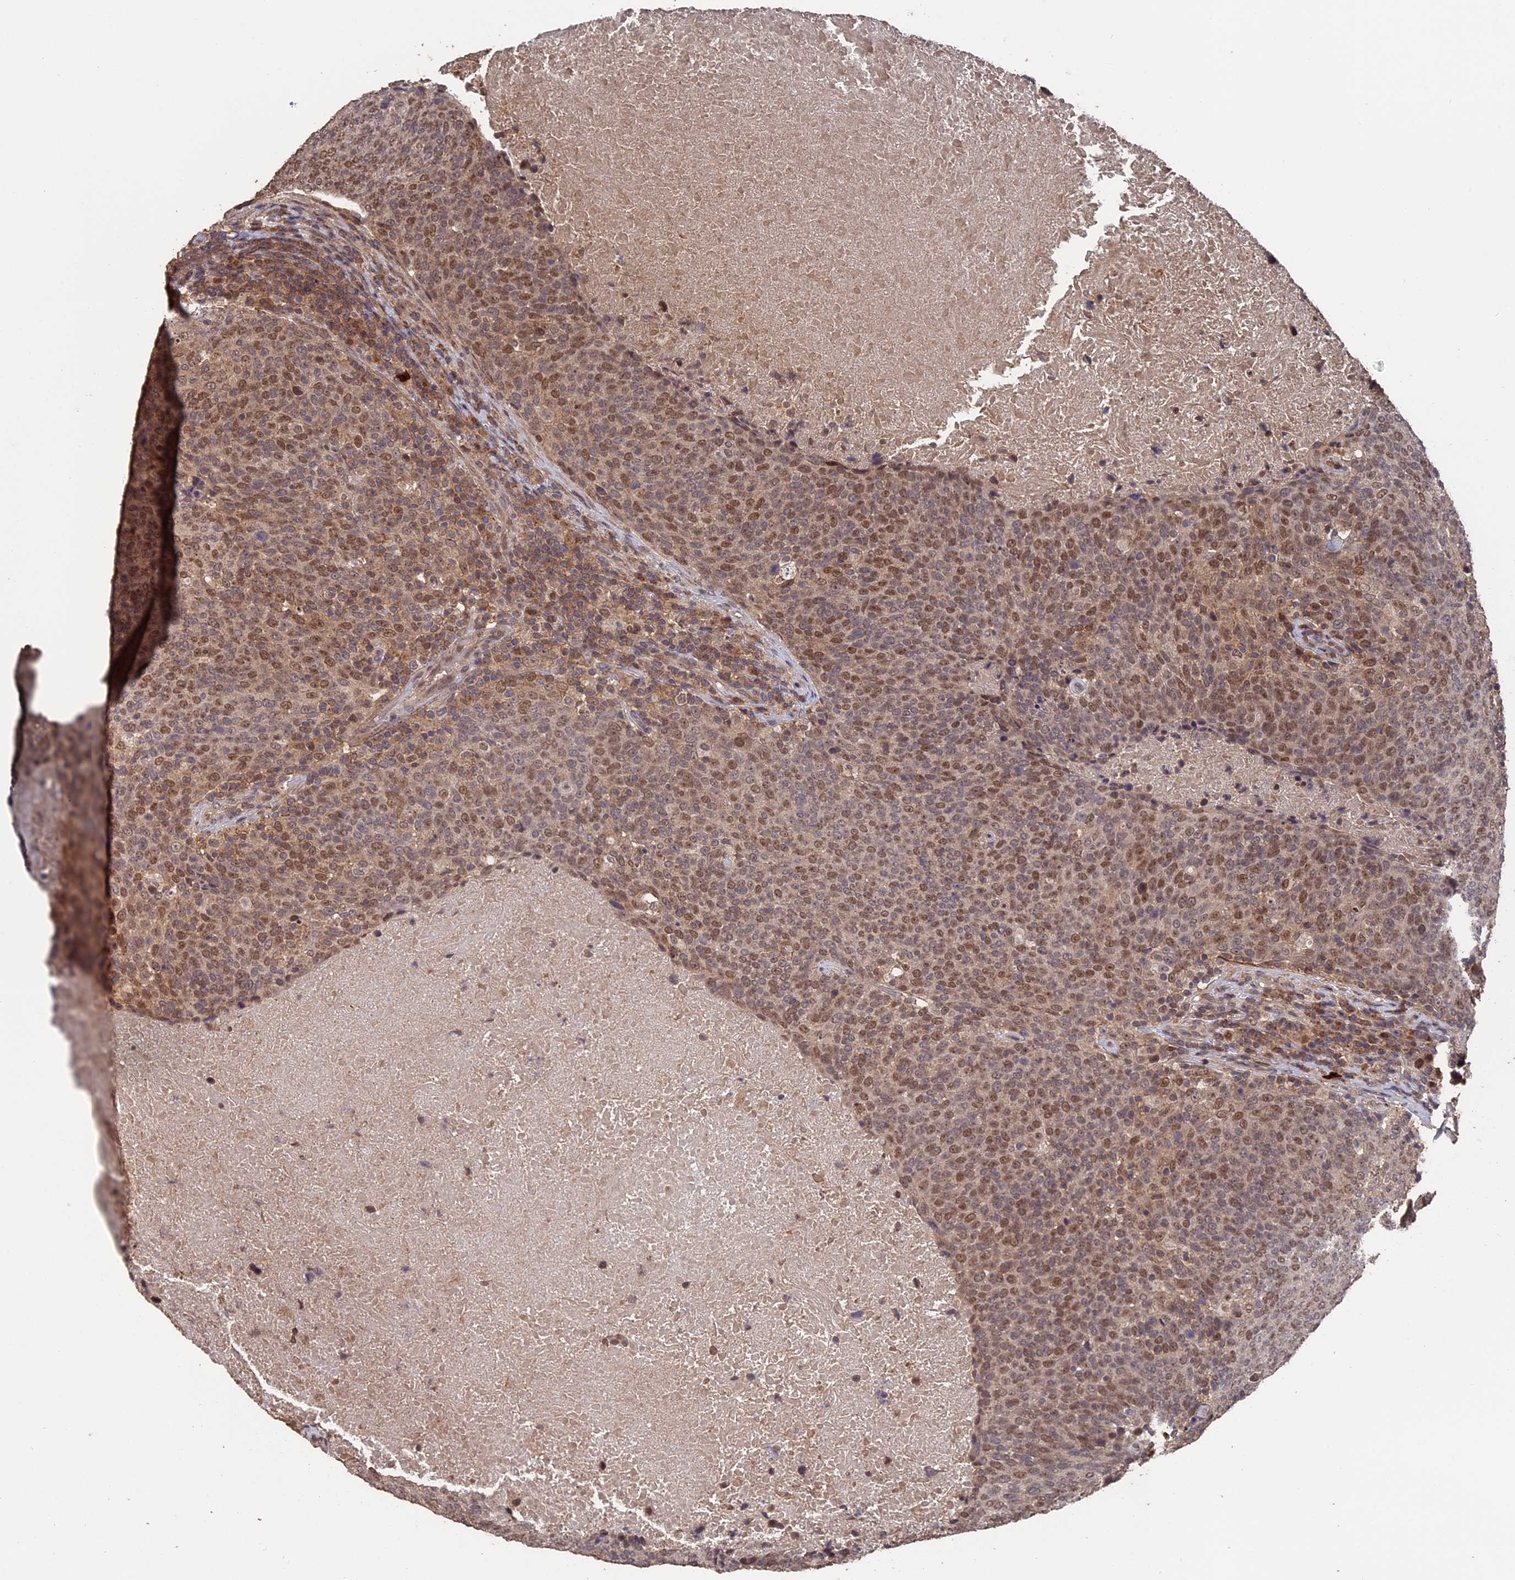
{"staining": {"intensity": "moderate", "quantity": ">75%", "location": "nuclear"}, "tissue": "head and neck cancer", "cell_type": "Tumor cells", "image_type": "cancer", "snomed": [{"axis": "morphology", "description": "Squamous cell carcinoma, NOS"}, {"axis": "morphology", "description": "Squamous cell carcinoma, metastatic, NOS"}, {"axis": "topography", "description": "Lymph node"}, {"axis": "topography", "description": "Head-Neck"}], "caption": "Human head and neck cancer (metastatic squamous cell carcinoma) stained for a protein (brown) displays moderate nuclear positive expression in about >75% of tumor cells.", "gene": "MYBL2", "patient": {"sex": "male", "age": 62}}